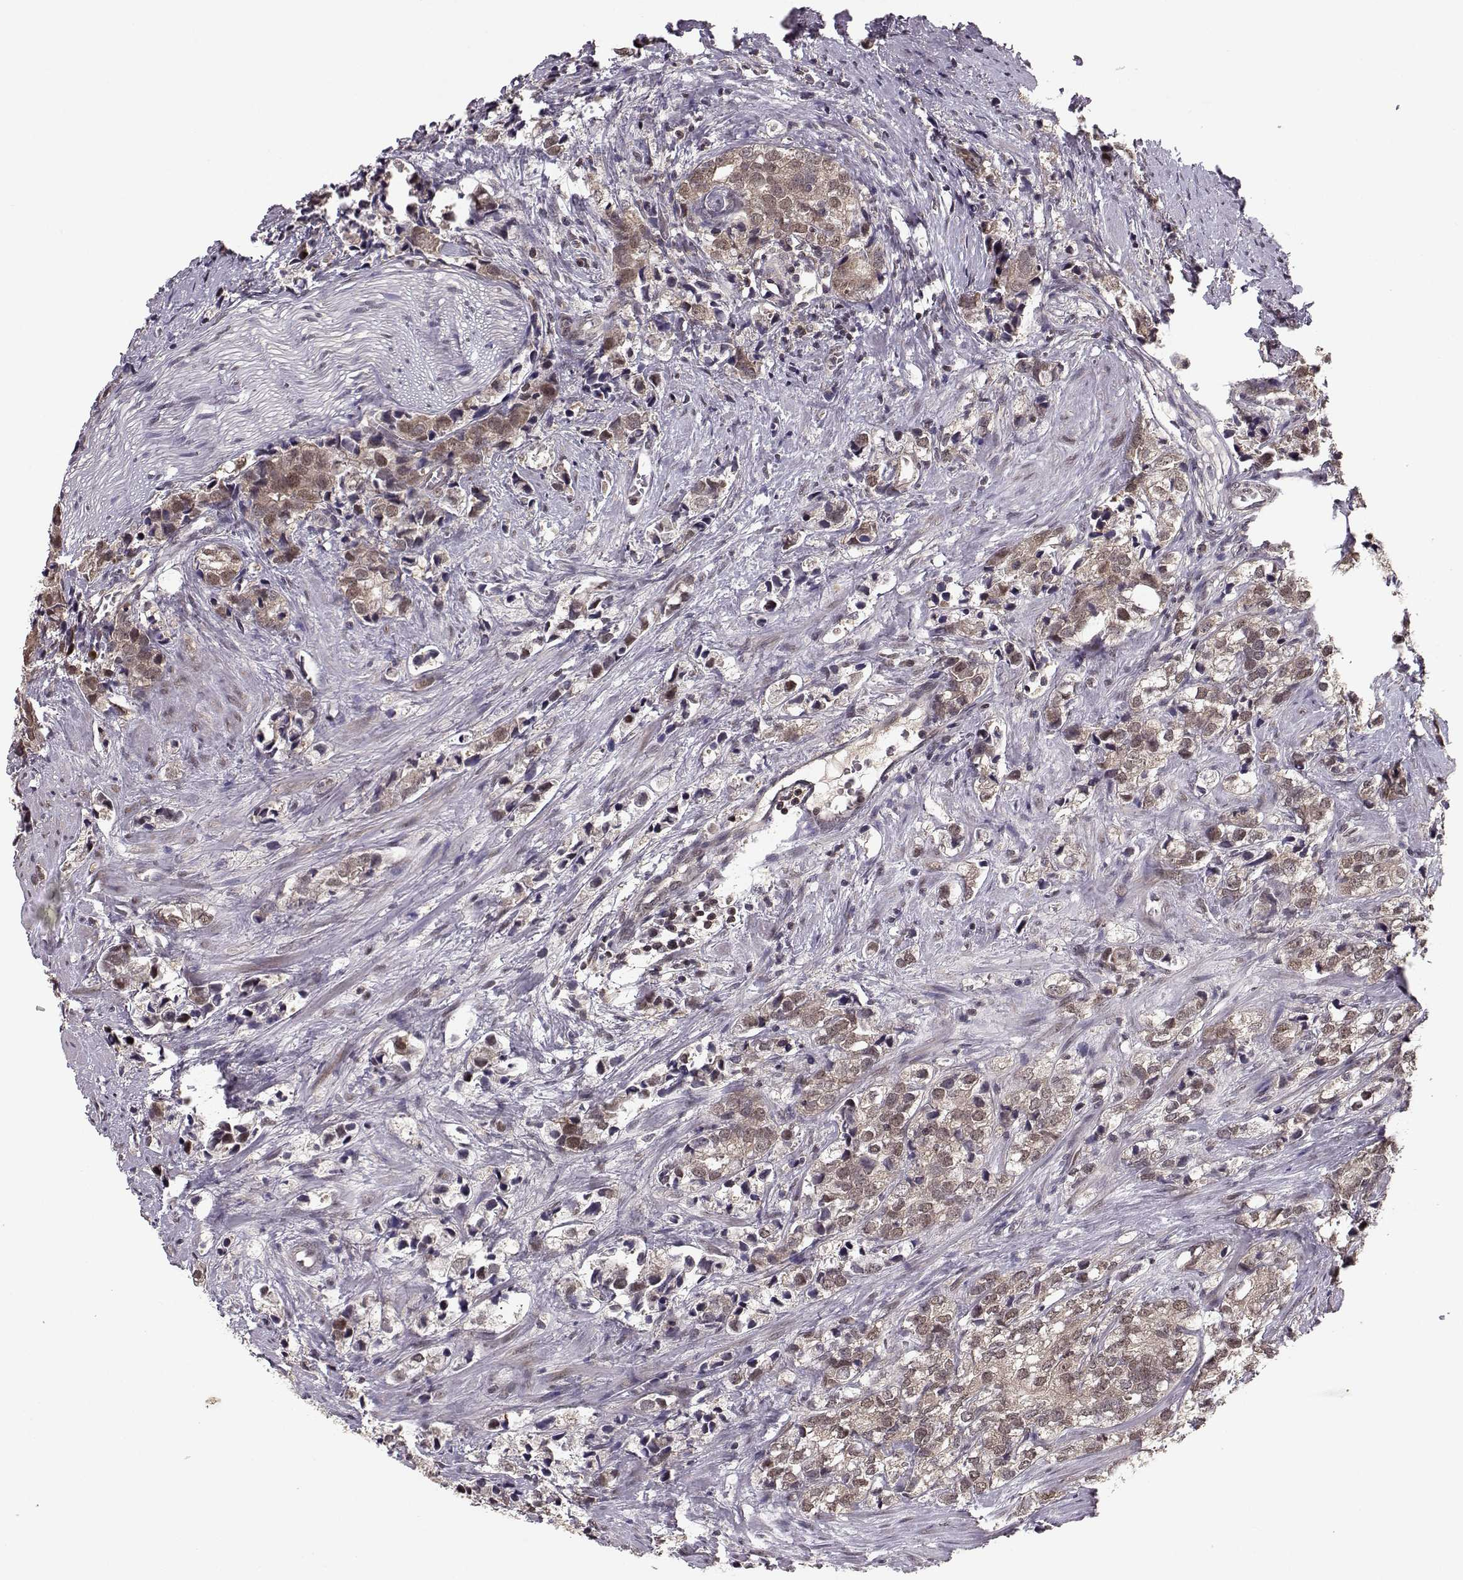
{"staining": {"intensity": "moderate", "quantity": "25%-75%", "location": "cytoplasmic/membranous"}, "tissue": "prostate cancer", "cell_type": "Tumor cells", "image_type": "cancer", "snomed": [{"axis": "morphology", "description": "Adenocarcinoma, NOS"}, {"axis": "topography", "description": "Prostate and seminal vesicle, NOS"}], "caption": "This is an image of immunohistochemistry staining of adenocarcinoma (prostate), which shows moderate staining in the cytoplasmic/membranous of tumor cells.", "gene": "PLEKHG3", "patient": {"sex": "male", "age": 63}}